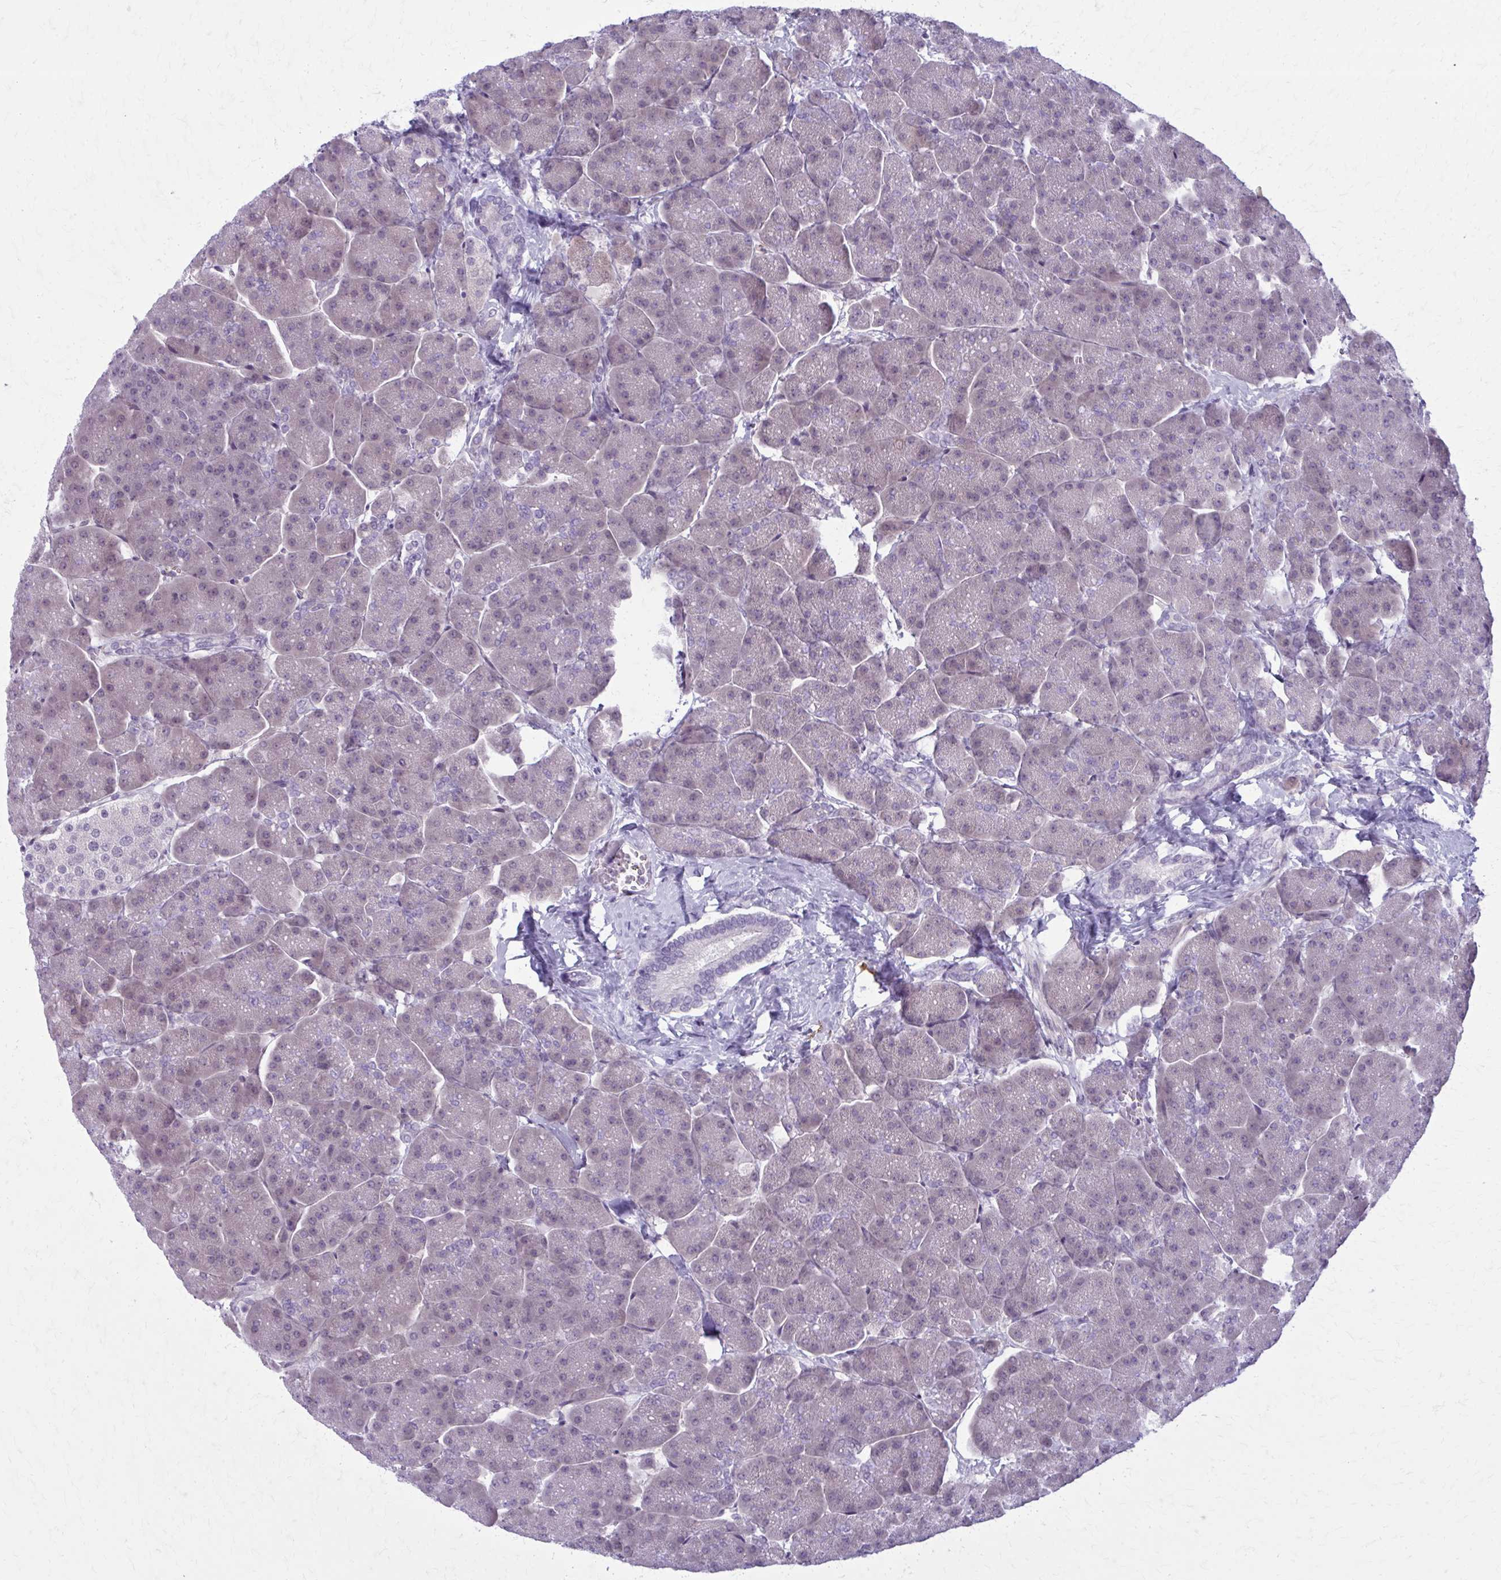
{"staining": {"intensity": "weak", "quantity": "<25%", "location": "nuclear"}, "tissue": "pancreas", "cell_type": "Exocrine glandular cells", "image_type": "normal", "snomed": [{"axis": "morphology", "description": "Normal tissue, NOS"}, {"axis": "topography", "description": "Pancreas"}, {"axis": "topography", "description": "Peripheral nerve tissue"}], "caption": "Benign pancreas was stained to show a protein in brown. There is no significant positivity in exocrine glandular cells. (DAB immunohistochemistry (IHC) with hematoxylin counter stain).", "gene": "CD38", "patient": {"sex": "male", "age": 54}}